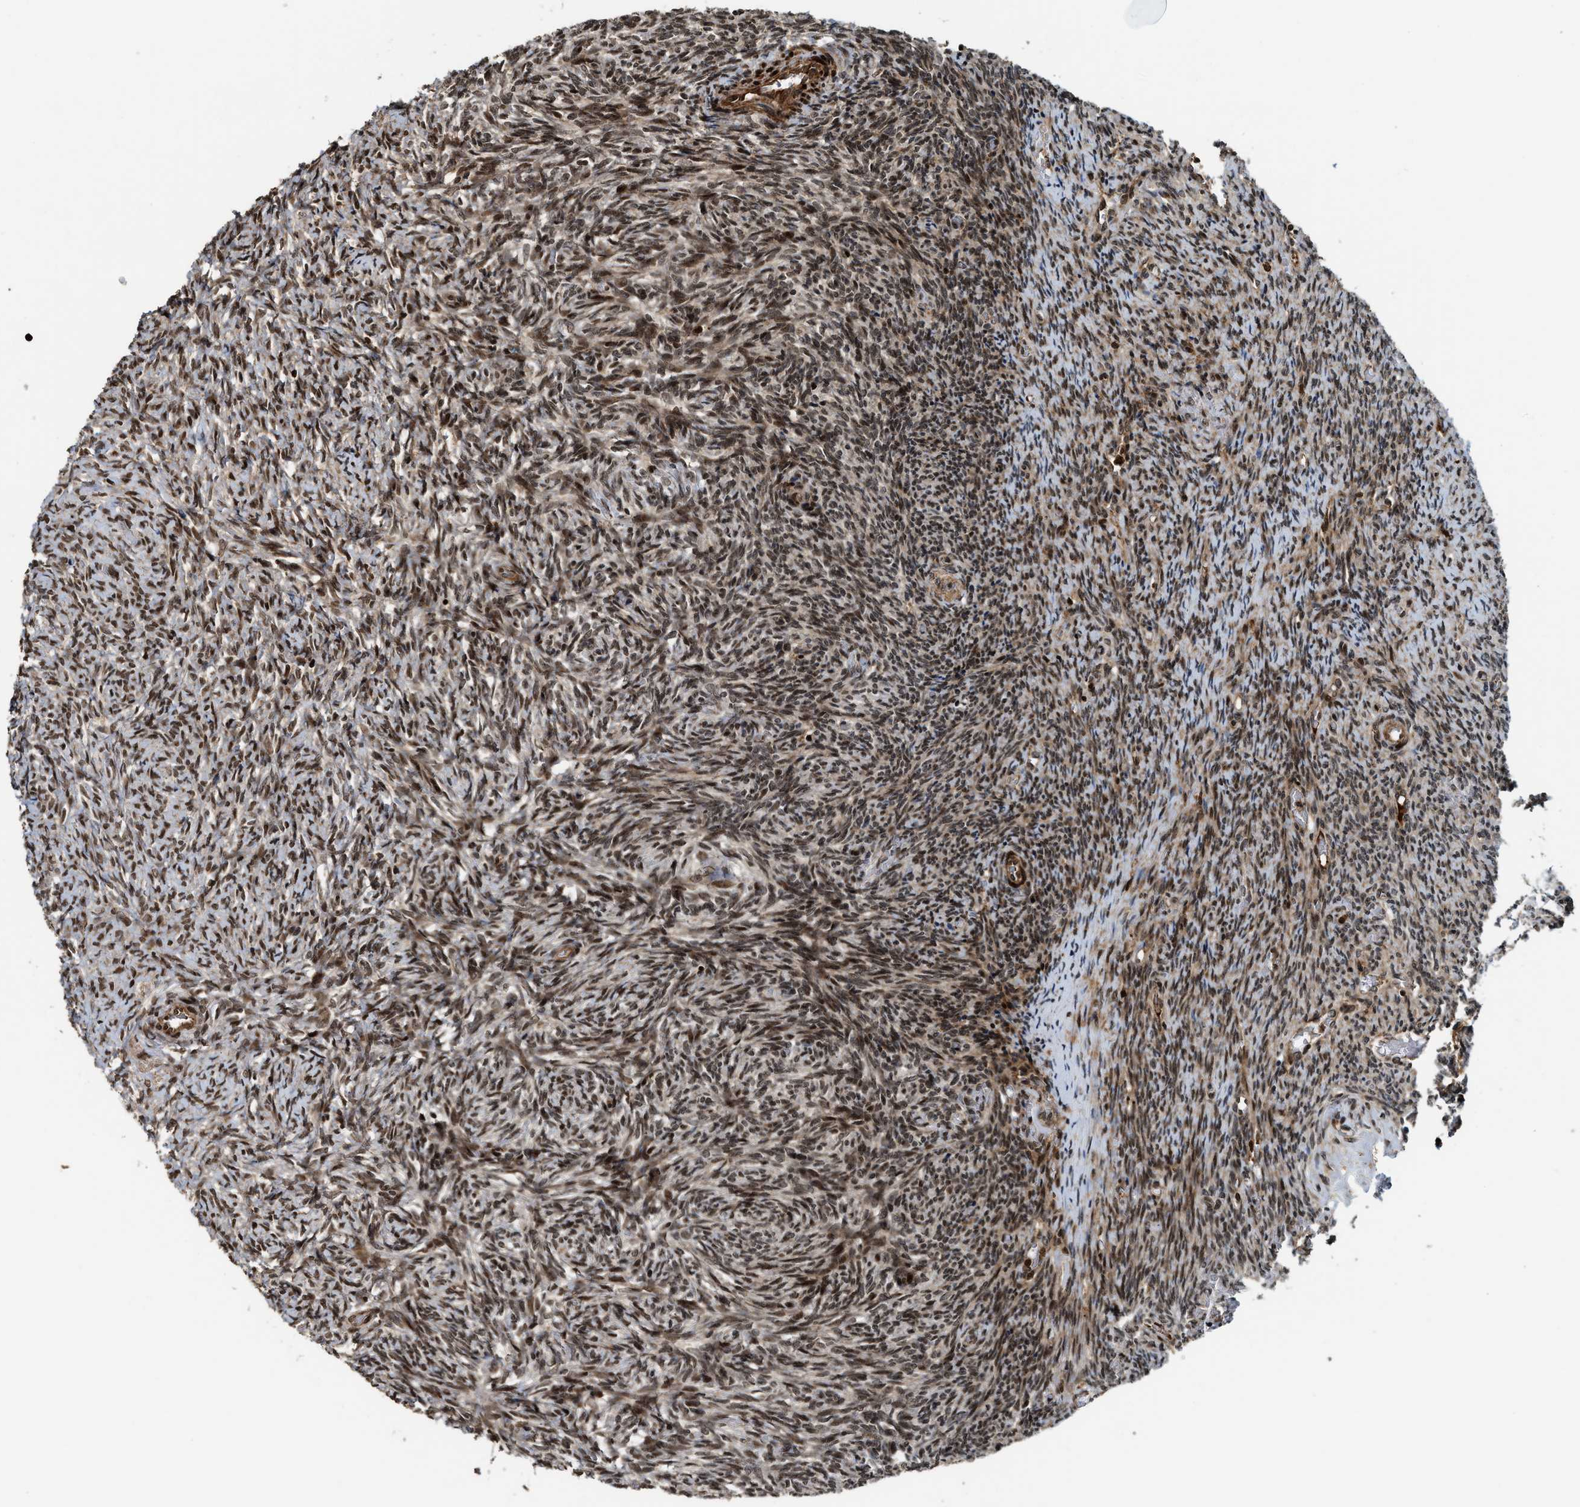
{"staining": {"intensity": "strong", "quantity": "25%-75%", "location": "cytoplasmic/membranous,nuclear"}, "tissue": "ovary", "cell_type": "Ovarian stroma cells", "image_type": "normal", "snomed": [{"axis": "morphology", "description": "Normal tissue, NOS"}, {"axis": "topography", "description": "Ovary"}], "caption": "Protein positivity by IHC displays strong cytoplasmic/membranous,nuclear expression in about 25%-75% of ovarian stroma cells in unremarkable ovary. (DAB (3,3'-diaminobenzidine) IHC, brown staining for protein, blue staining for nuclei).", "gene": "MDM2", "patient": {"sex": "female", "age": 41}}